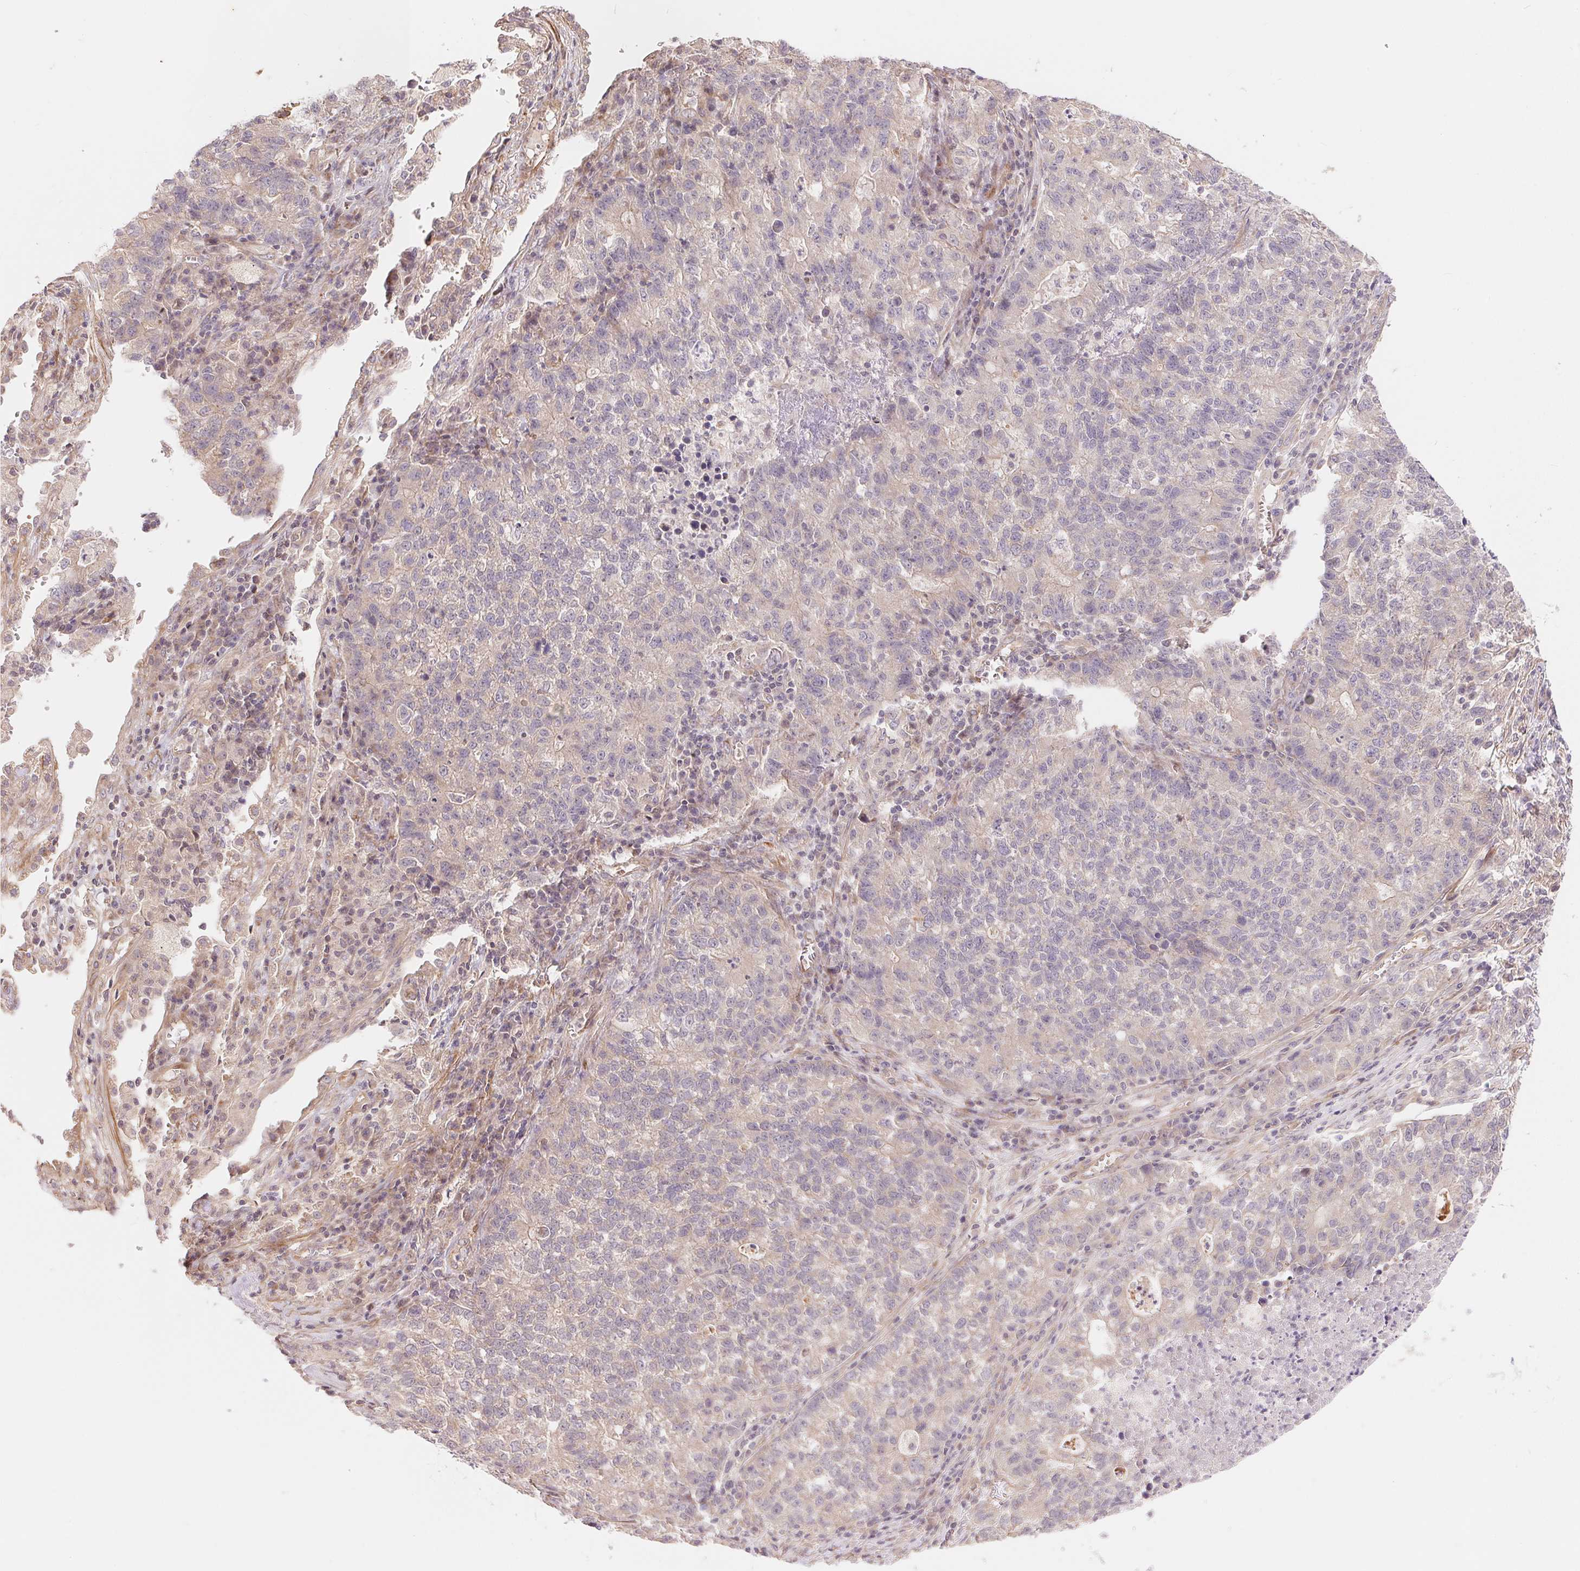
{"staining": {"intensity": "weak", "quantity": "<25%", "location": "cytoplasmic/membranous"}, "tissue": "lung cancer", "cell_type": "Tumor cells", "image_type": "cancer", "snomed": [{"axis": "morphology", "description": "Adenocarcinoma, NOS"}, {"axis": "topography", "description": "Lung"}], "caption": "IHC micrograph of lung cancer (adenocarcinoma) stained for a protein (brown), which reveals no positivity in tumor cells.", "gene": "TNIP2", "patient": {"sex": "male", "age": 57}}